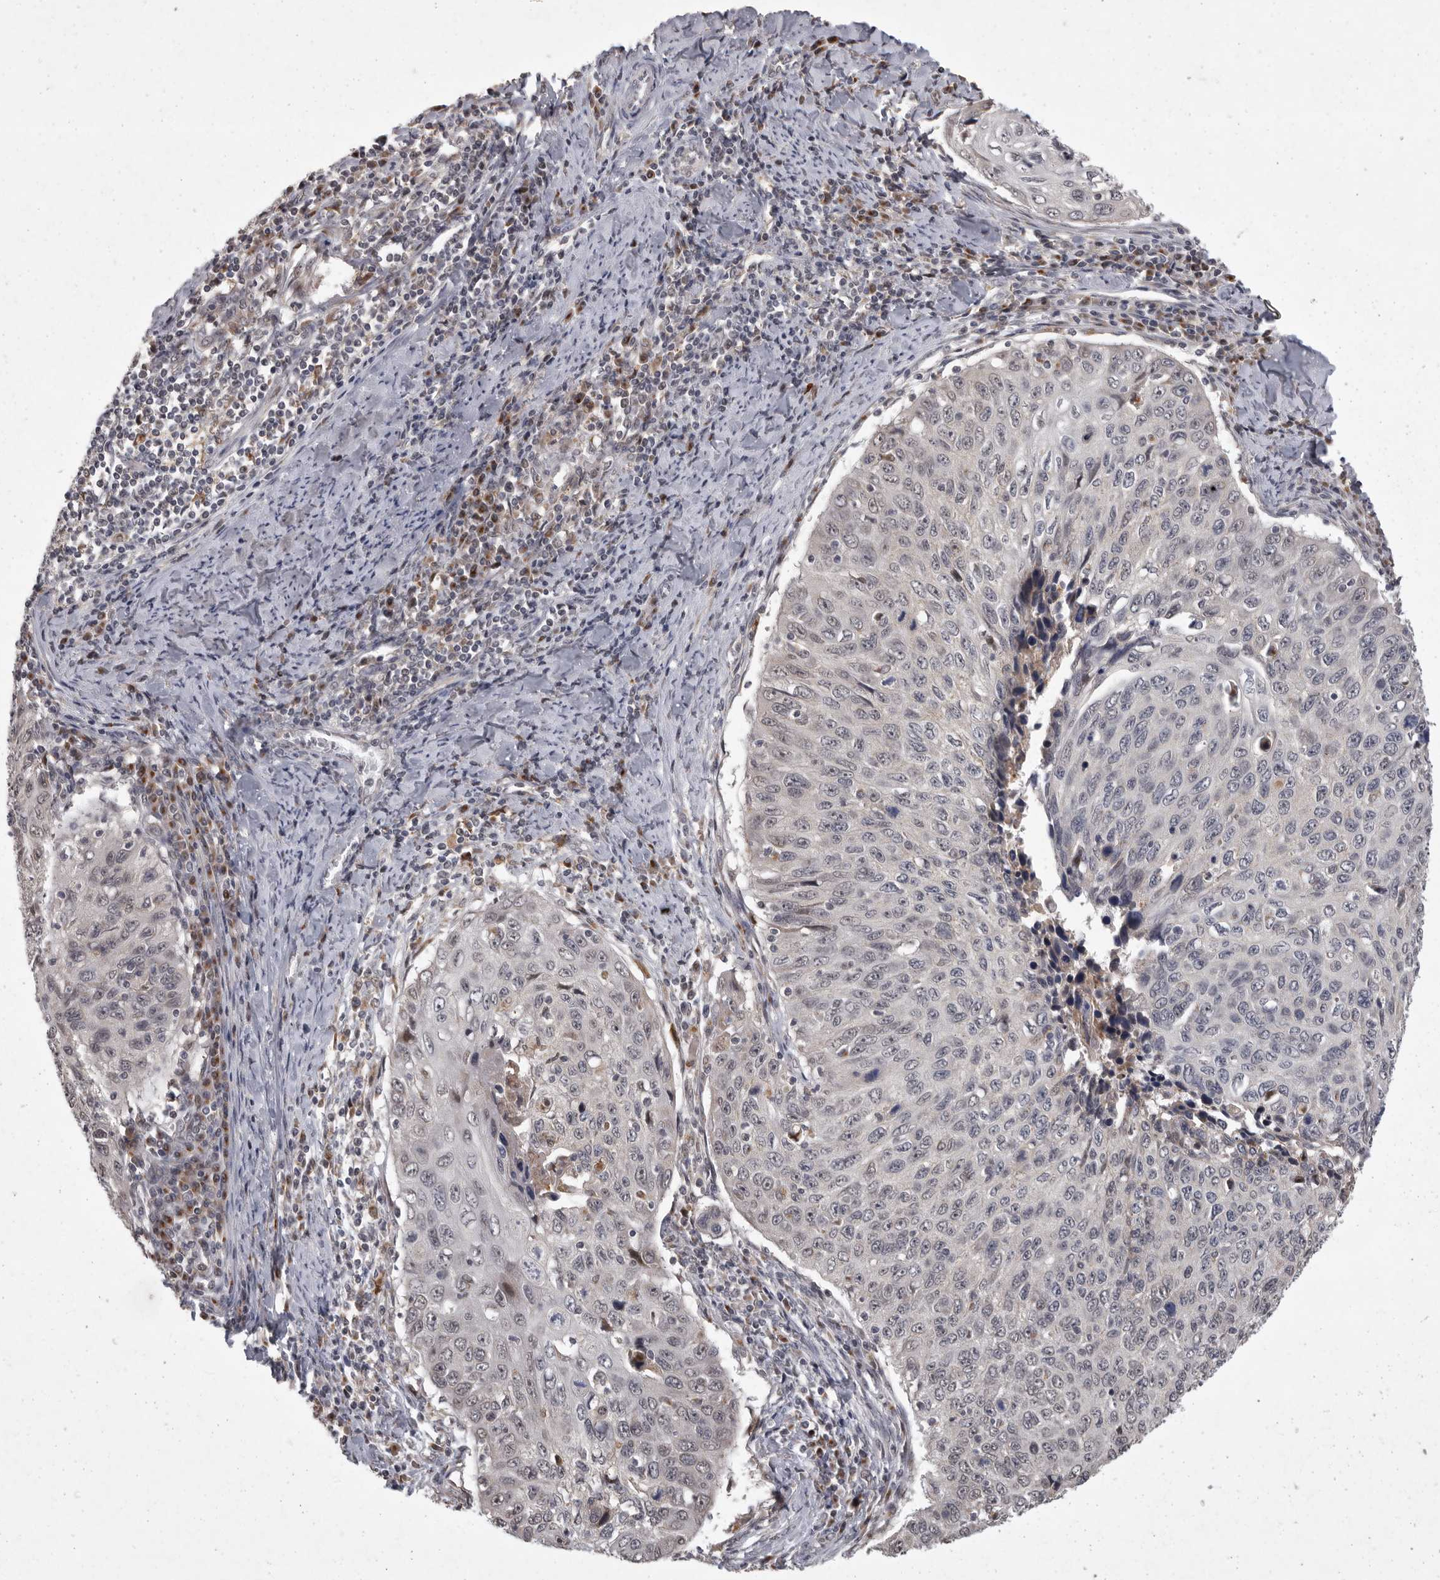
{"staining": {"intensity": "negative", "quantity": "none", "location": "none"}, "tissue": "cervical cancer", "cell_type": "Tumor cells", "image_type": "cancer", "snomed": [{"axis": "morphology", "description": "Squamous cell carcinoma, NOS"}, {"axis": "topography", "description": "Cervix"}], "caption": "This is an IHC histopathology image of human squamous cell carcinoma (cervical). There is no positivity in tumor cells.", "gene": "MAN2A1", "patient": {"sex": "female", "age": 53}}